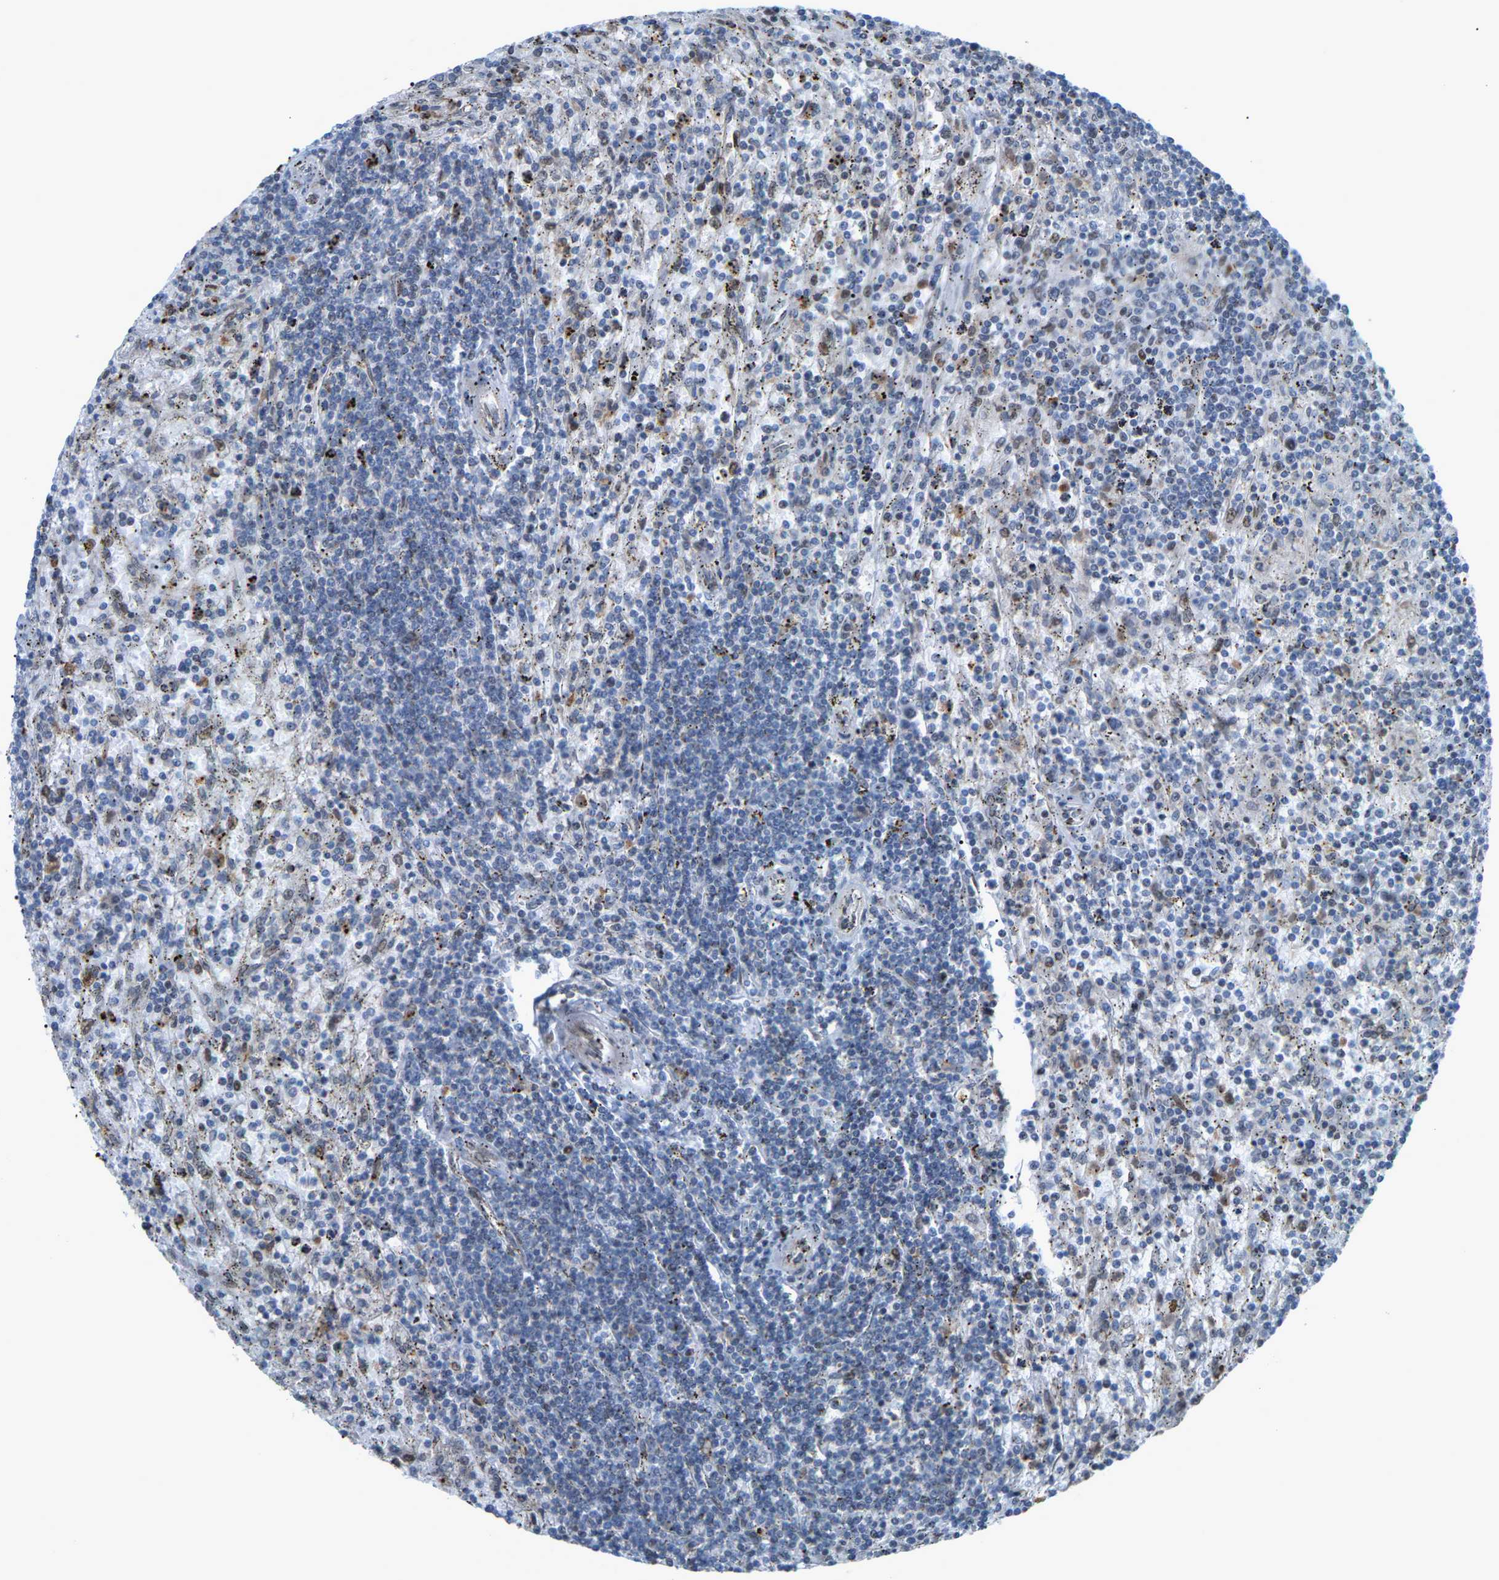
{"staining": {"intensity": "negative", "quantity": "none", "location": "none"}, "tissue": "lymphoma", "cell_type": "Tumor cells", "image_type": "cancer", "snomed": [{"axis": "morphology", "description": "Malignant lymphoma, non-Hodgkin's type, Low grade"}, {"axis": "topography", "description": "Spleen"}], "caption": "DAB (3,3'-diaminobenzidine) immunohistochemical staining of low-grade malignant lymphoma, non-Hodgkin's type displays no significant staining in tumor cells.", "gene": "CROT", "patient": {"sex": "male", "age": 76}}